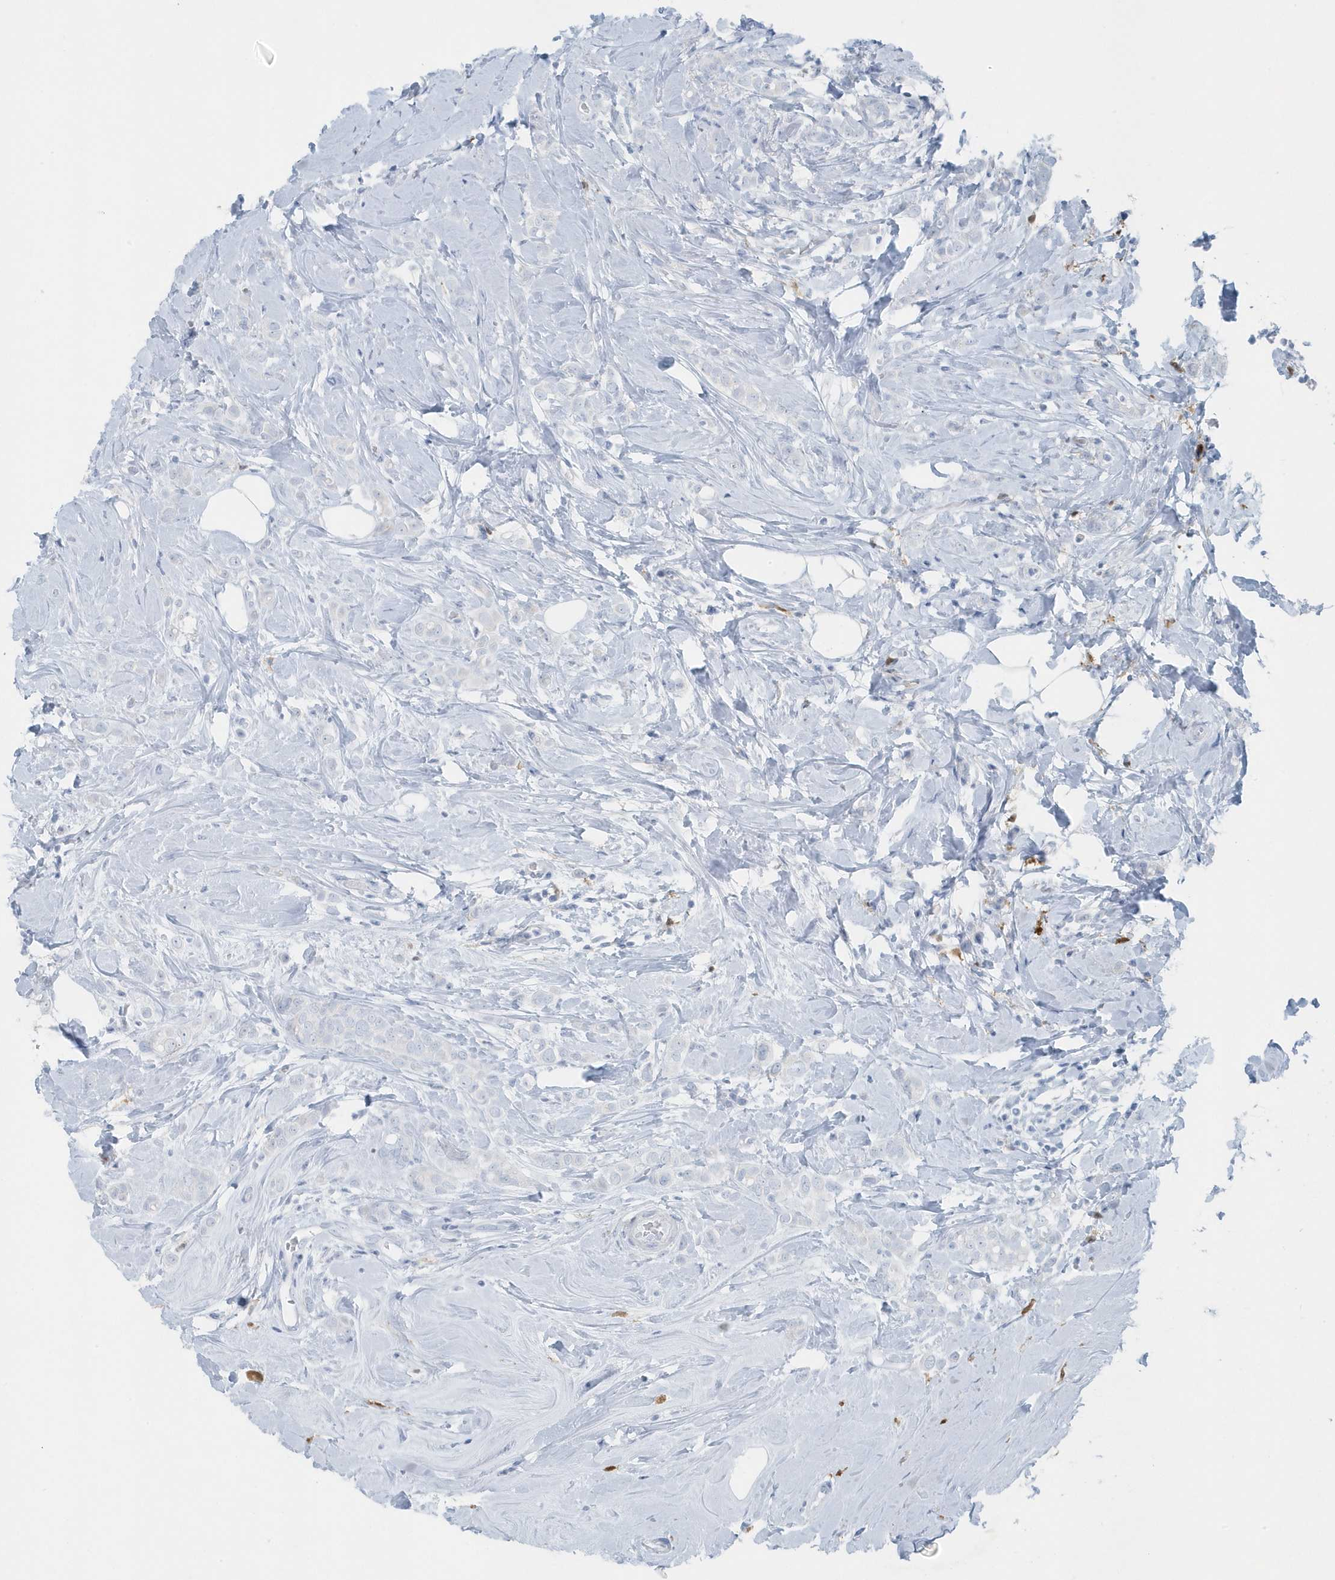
{"staining": {"intensity": "negative", "quantity": "none", "location": "none"}, "tissue": "breast cancer", "cell_type": "Tumor cells", "image_type": "cancer", "snomed": [{"axis": "morphology", "description": "Lobular carcinoma"}, {"axis": "topography", "description": "Breast"}], "caption": "Breast cancer (lobular carcinoma) was stained to show a protein in brown. There is no significant staining in tumor cells. Brightfield microscopy of immunohistochemistry (IHC) stained with DAB (brown) and hematoxylin (blue), captured at high magnification.", "gene": "FAM98A", "patient": {"sex": "female", "age": 47}}